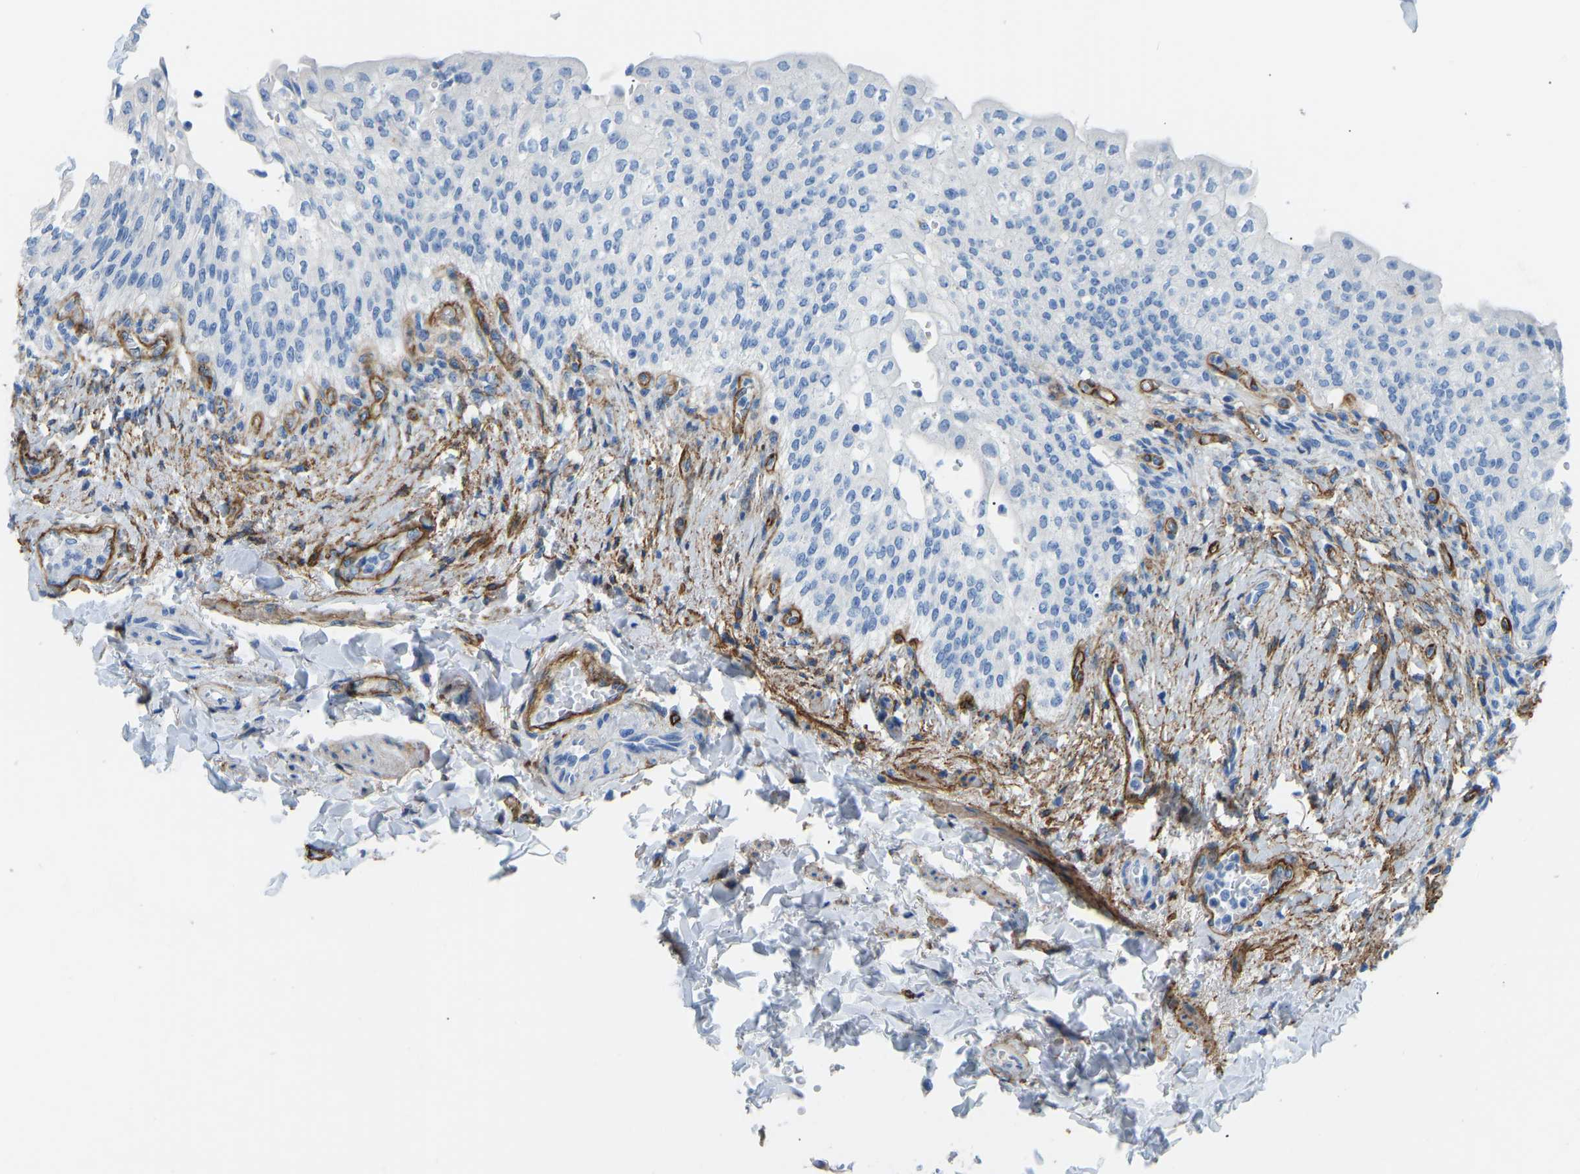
{"staining": {"intensity": "negative", "quantity": "none", "location": "none"}, "tissue": "urinary bladder", "cell_type": "Urothelial cells", "image_type": "normal", "snomed": [{"axis": "morphology", "description": "Normal tissue, NOS"}, {"axis": "topography", "description": "Urinary bladder"}], "caption": "Image shows no protein positivity in urothelial cells of normal urinary bladder.", "gene": "COL15A1", "patient": {"sex": "female", "age": 79}}